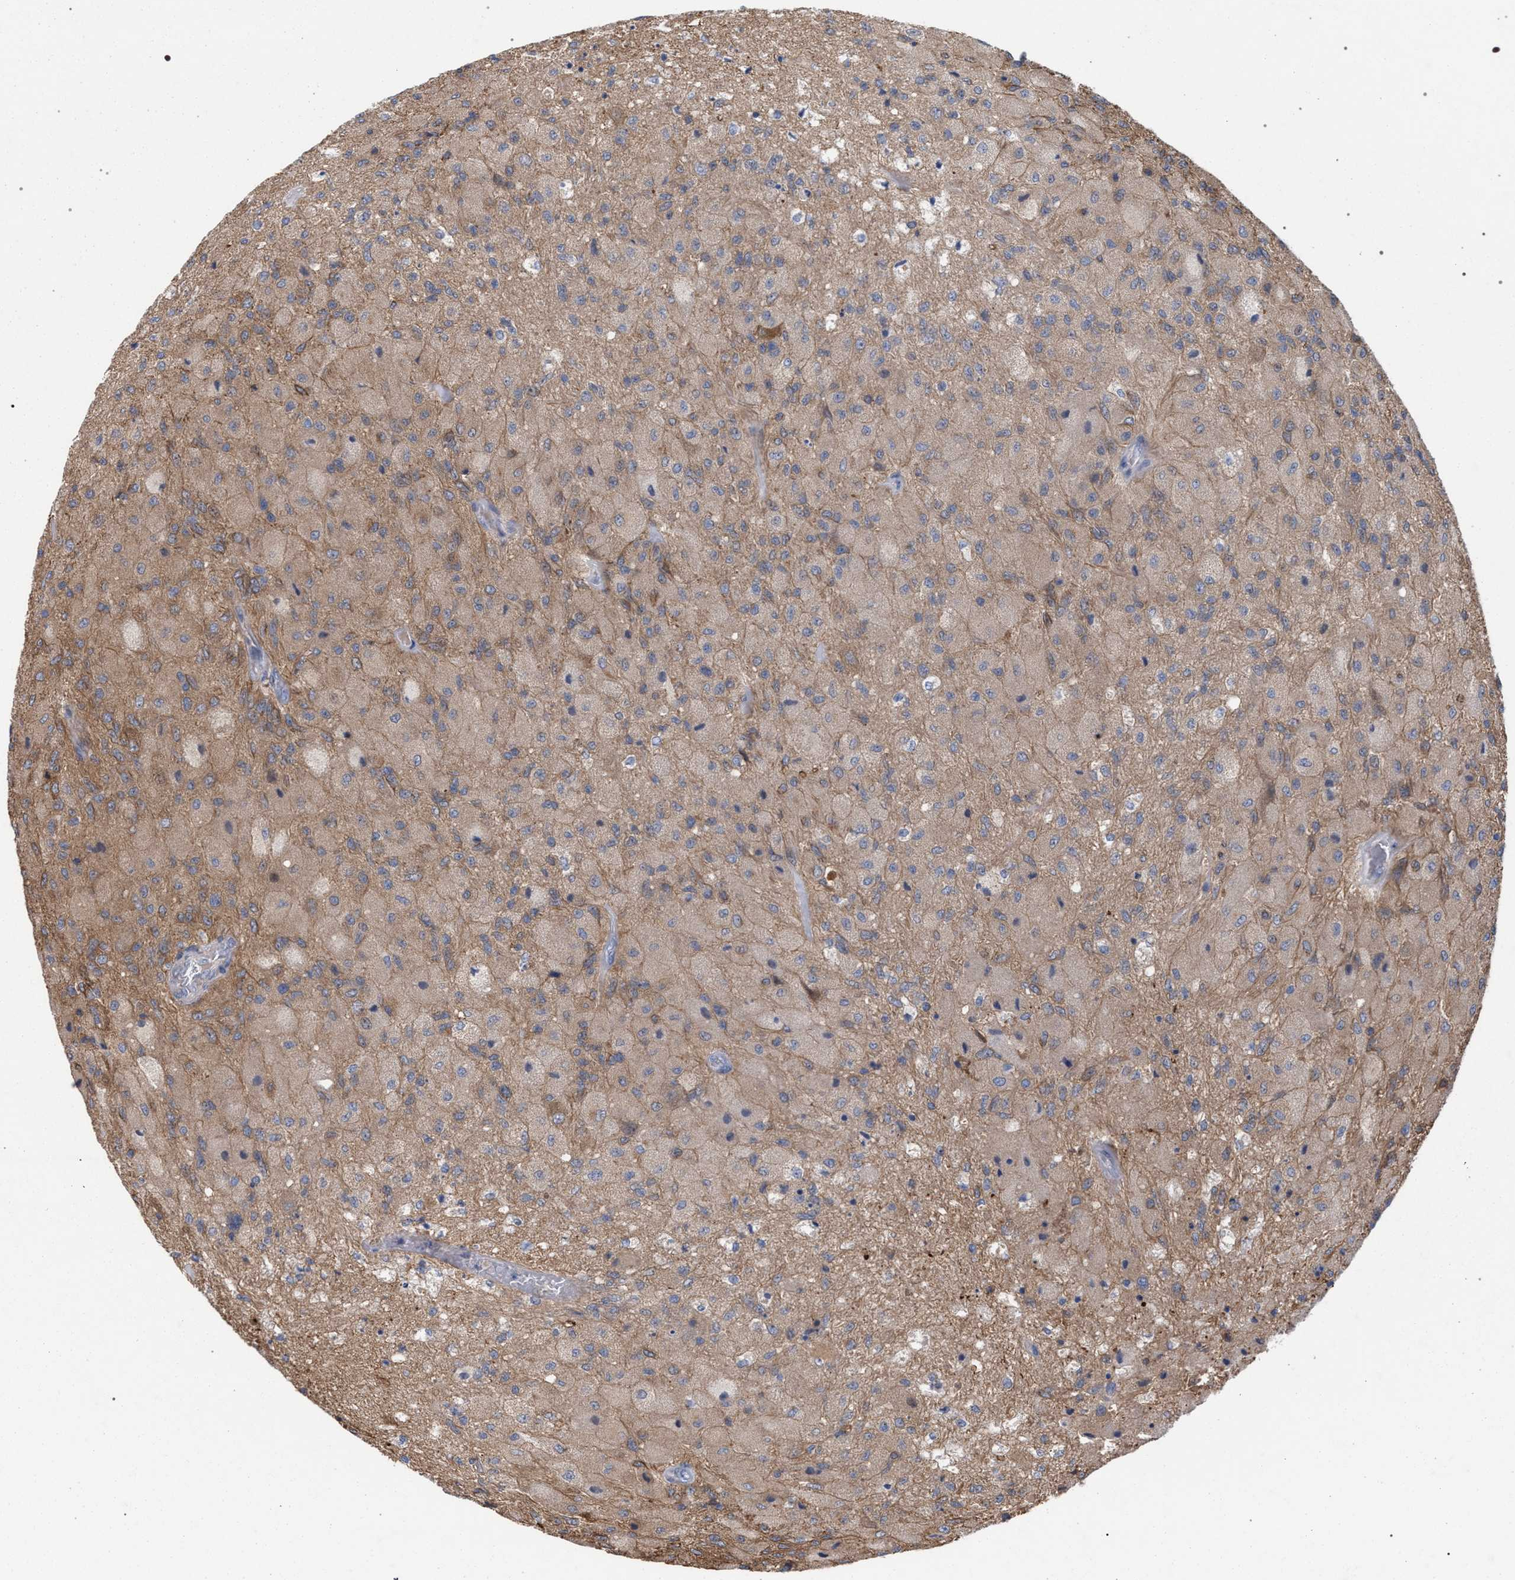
{"staining": {"intensity": "weak", "quantity": ">75%", "location": "cytoplasmic/membranous"}, "tissue": "glioma", "cell_type": "Tumor cells", "image_type": "cancer", "snomed": [{"axis": "morphology", "description": "Normal tissue, NOS"}, {"axis": "morphology", "description": "Glioma, malignant, High grade"}, {"axis": "topography", "description": "Cerebral cortex"}], "caption": "Immunohistochemical staining of malignant glioma (high-grade) exhibits low levels of weak cytoplasmic/membranous expression in about >75% of tumor cells.", "gene": "FHOD3", "patient": {"sex": "male", "age": 77}}